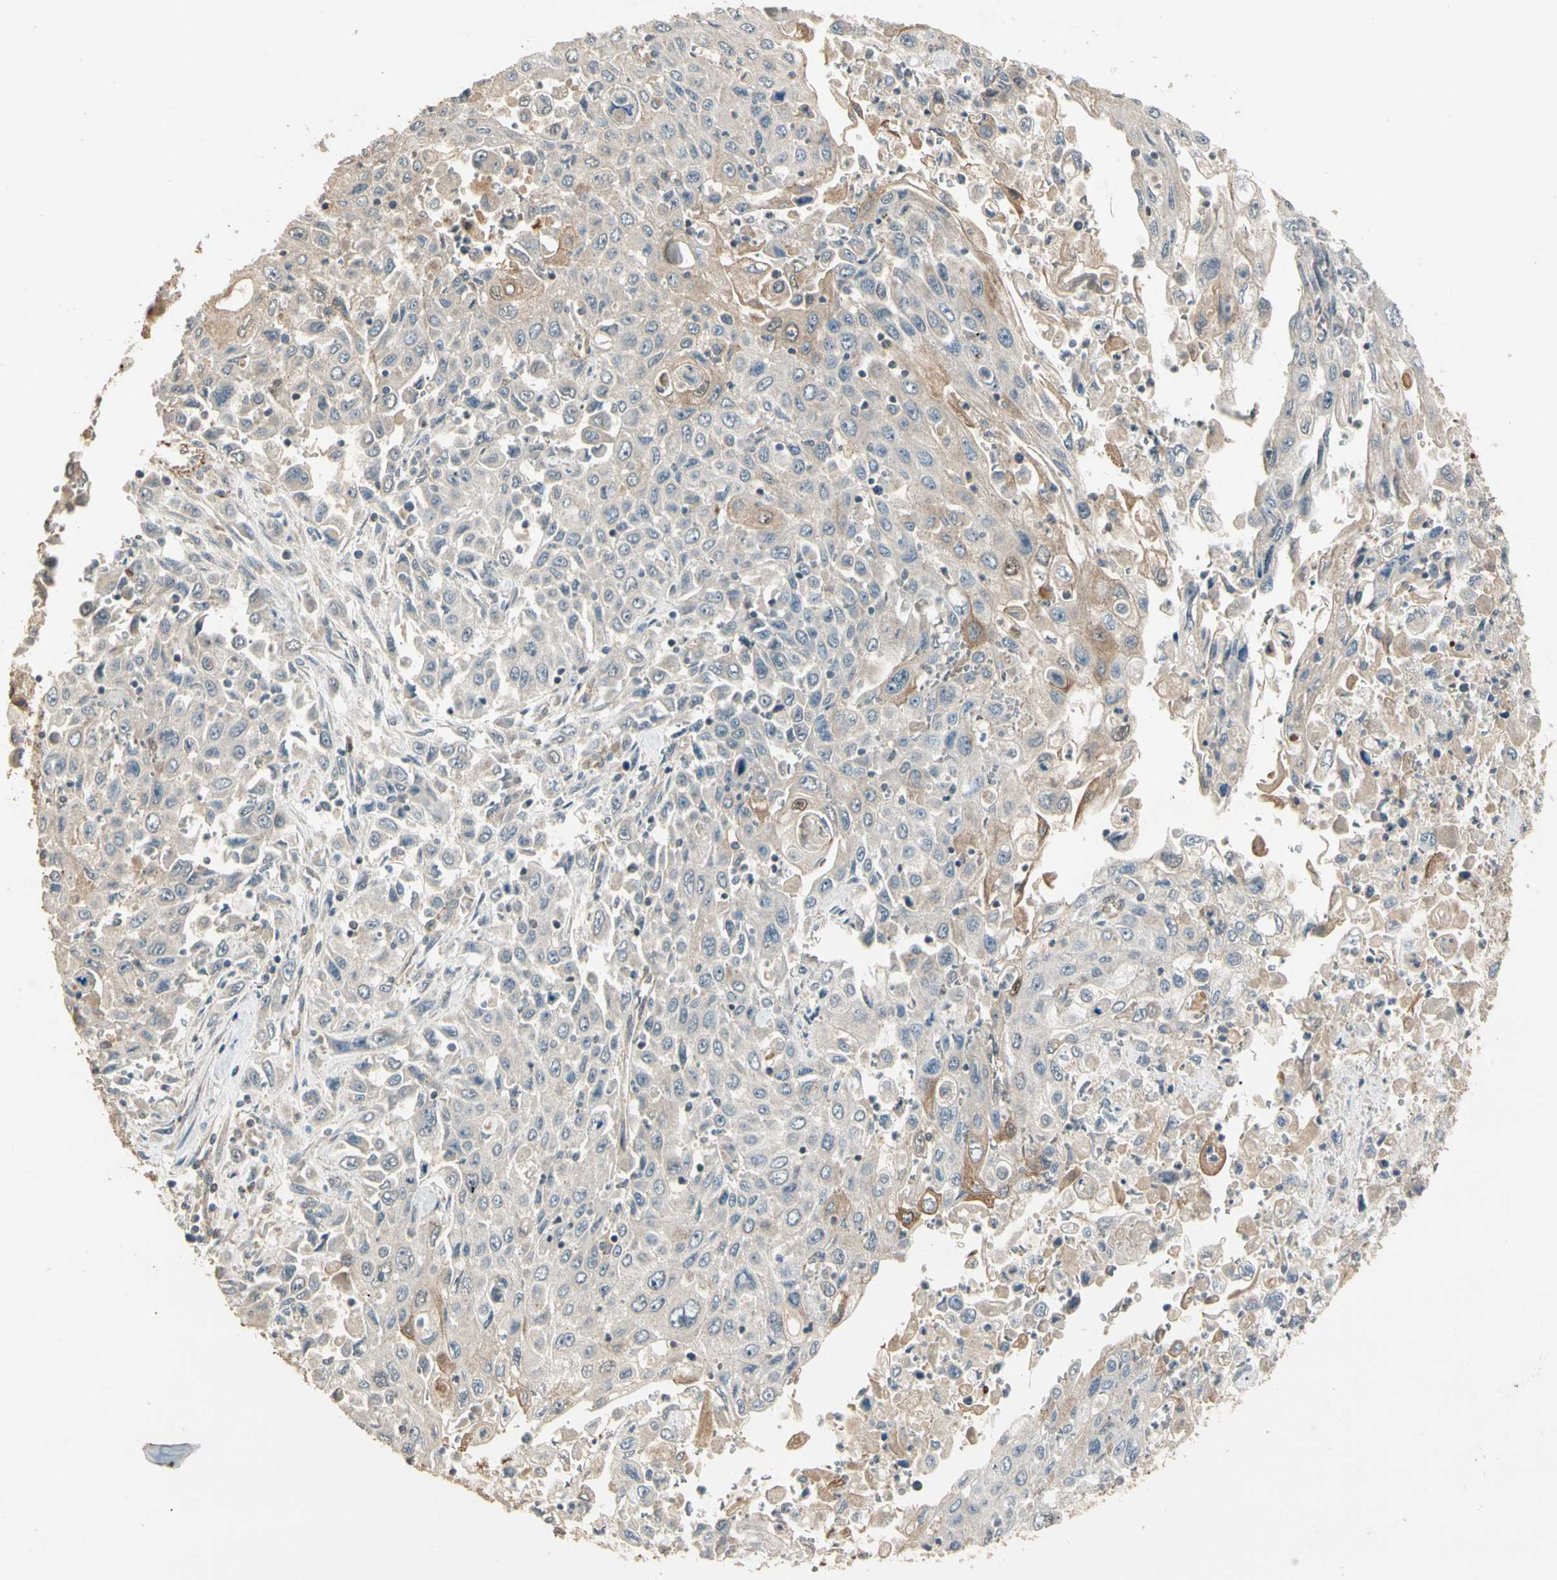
{"staining": {"intensity": "moderate", "quantity": "<25%", "location": "cytoplasmic/membranous"}, "tissue": "pancreatic cancer", "cell_type": "Tumor cells", "image_type": "cancer", "snomed": [{"axis": "morphology", "description": "Adenocarcinoma, NOS"}, {"axis": "topography", "description": "Pancreas"}], "caption": "A brown stain shows moderate cytoplasmic/membranous staining of a protein in human pancreatic cancer (adenocarcinoma) tumor cells.", "gene": "CDH6", "patient": {"sex": "male", "age": 70}}